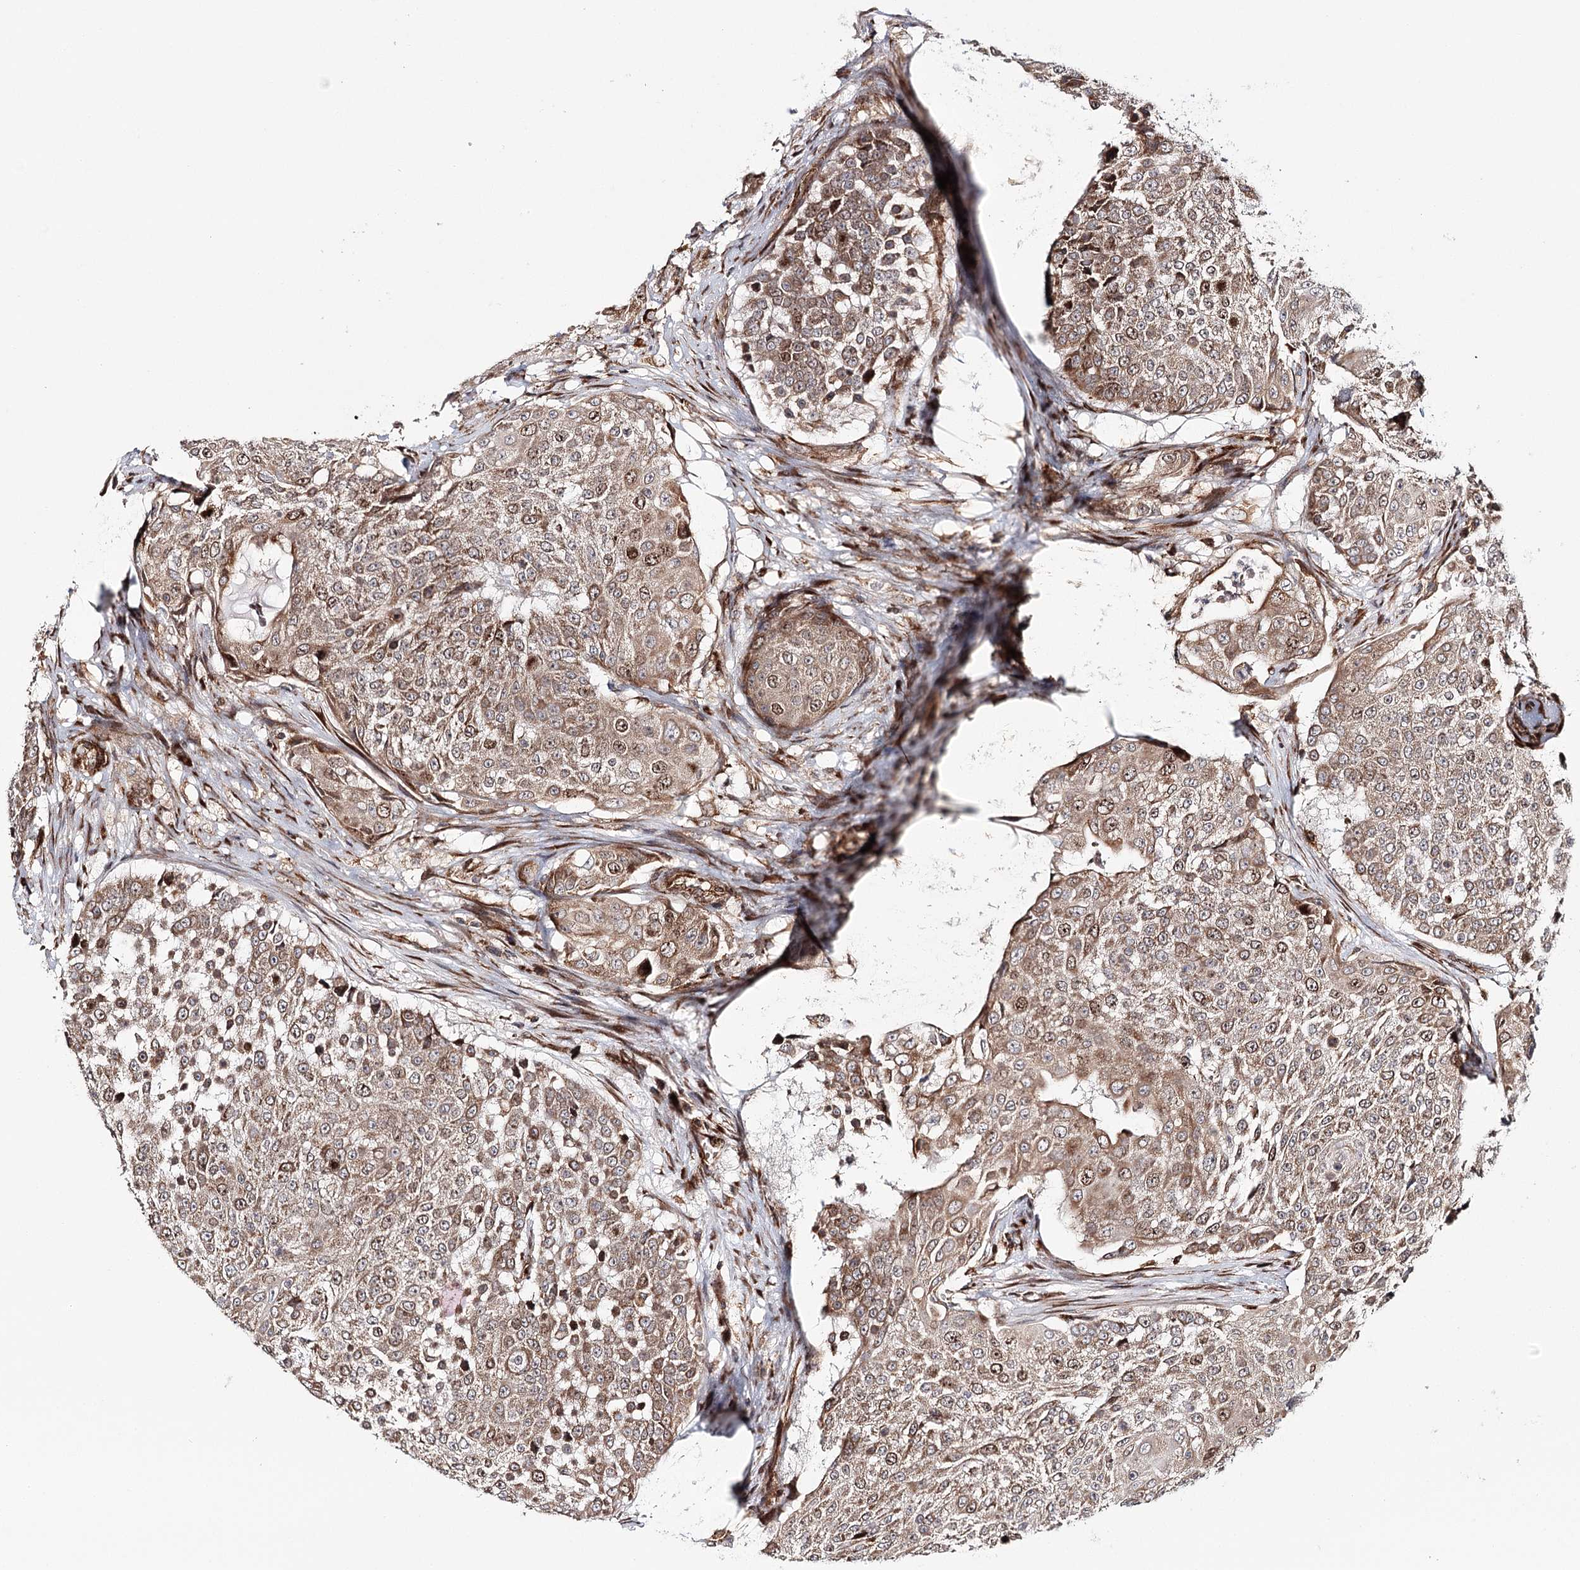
{"staining": {"intensity": "moderate", "quantity": ">75%", "location": "cytoplasmic/membranous,nuclear"}, "tissue": "urothelial cancer", "cell_type": "Tumor cells", "image_type": "cancer", "snomed": [{"axis": "morphology", "description": "Urothelial carcinoma, High grade"}, {"axis": "topography", "description": "Urinary bladder"}], "caption": "Protein expression by immunohistochemistry (IHC) demonstrates moderate cytoplasmic/membranous and nuclear expression in approximately >75% of tumor cells in high-grade urothelial carcinoma.", "gene": "MKNK1", "patient": {"sex": "female", "age": 63}}